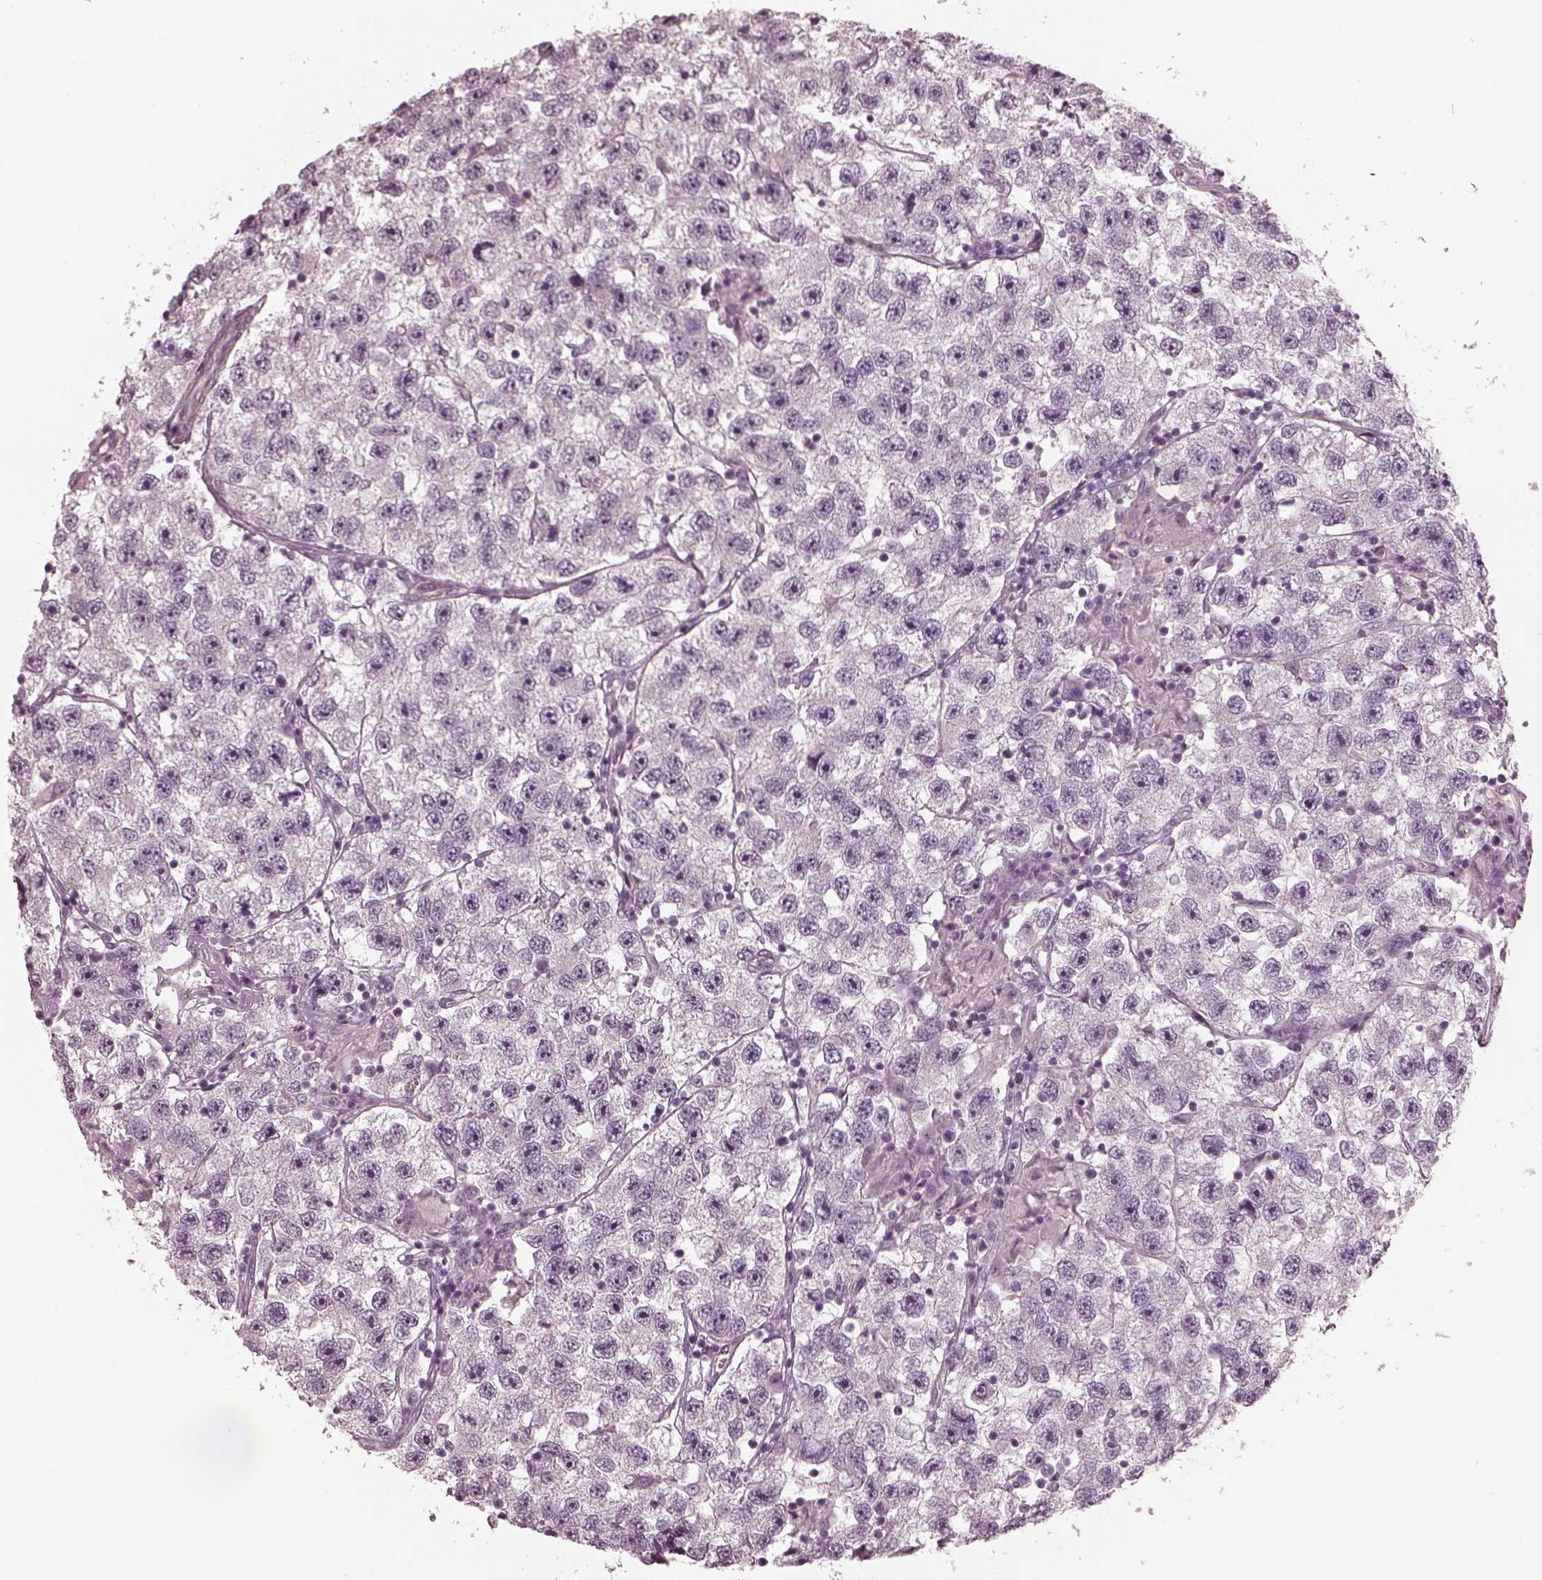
{"staining": {"intensity": "negative", "quantity": "none", "location": "none"}, "tissue": "testis cancer", "cell_type": "Tumor cells", "image_type": "cancer", "snomed": [{"axis": "morphology", "description": "Seminoma, NOS"}, {"axis": "topography", "description": "Testis"}], "caption": "Testis seminoma stained for a protein using immunohistochemistry reveals no expression tumor cells.", "gene": "KIF6", "patient": {"sex": "male", "age": 26}}